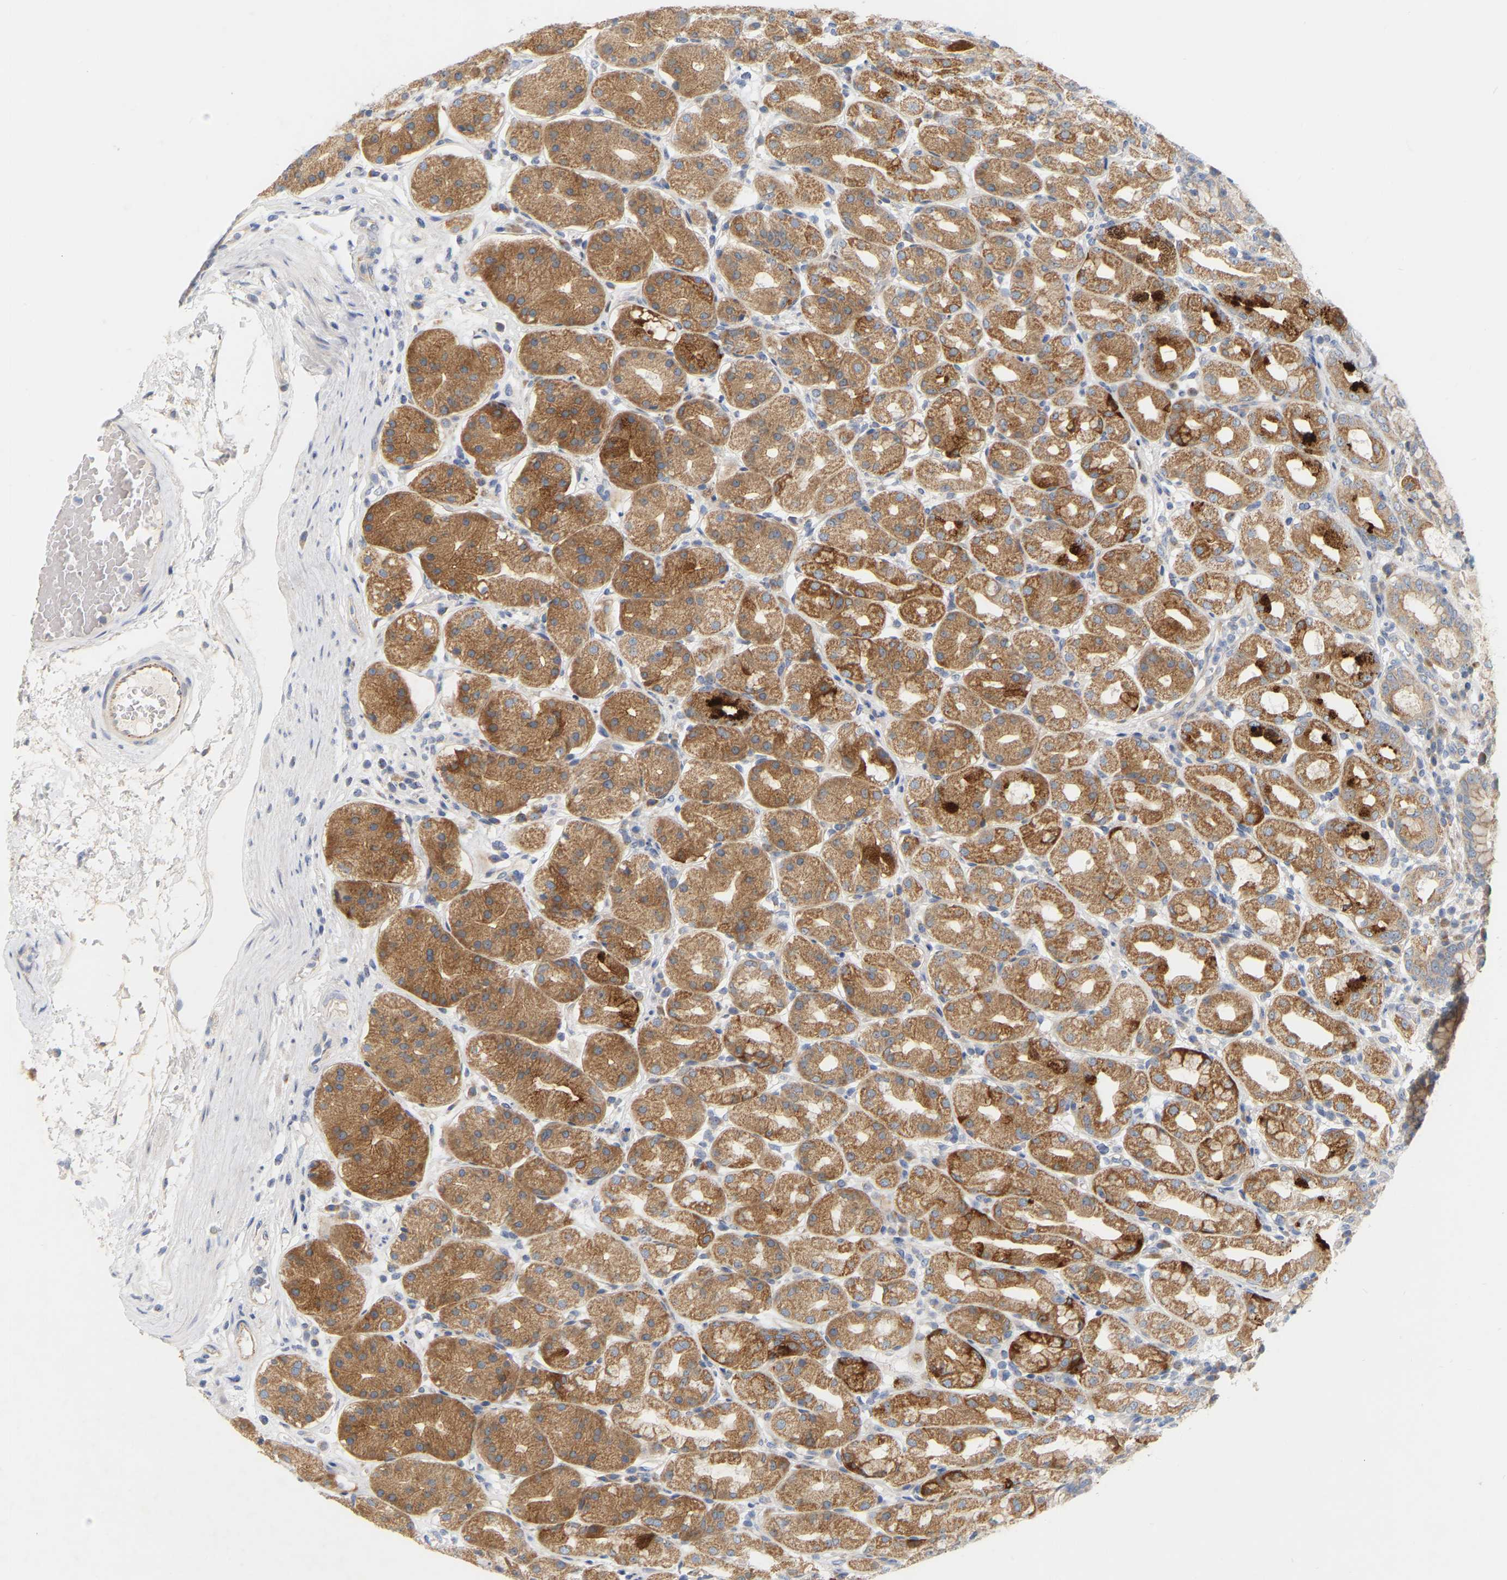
{"staining": {"intensity": "moderate", "quantity": ">75%", "location": "cytoplasmic/membranous"}, "tissue": "stomach", "cell_type": "Glandular cells", "image_type": "normal", "snomed": [{"axis": "morphology", "description": "Normal tissue, NOS"}, {"axis": "topography", "description": "Stomach"}, {"axis": "topography", "description": "Stomach, lower"}], "caption": "Moderate cytoplasmic/membranous positivity is appreciated in about >75% of glandular cells in normal stomach.", "gene": "MINDY4", "patient": {"sex": "female", "age": 56}}